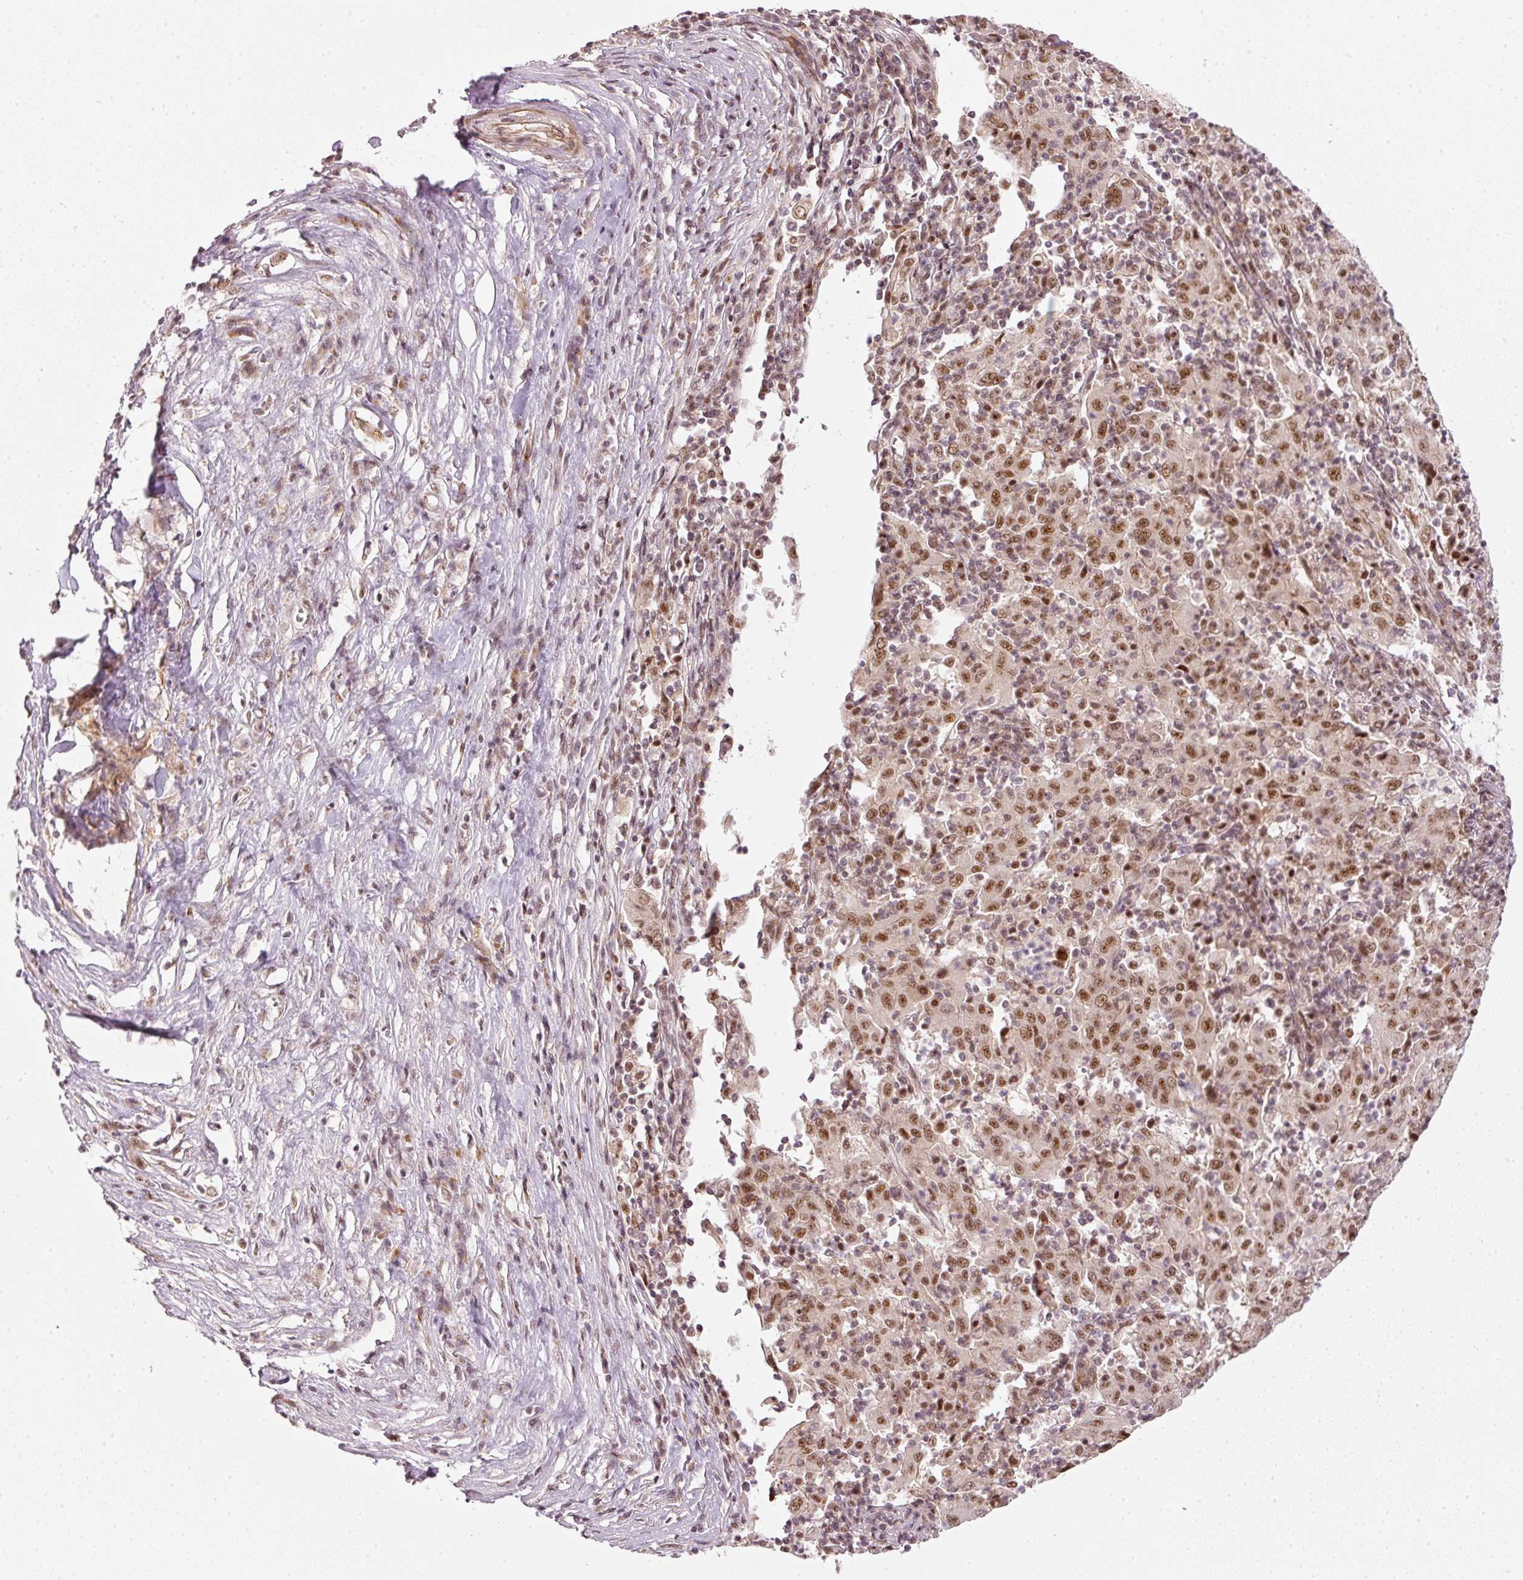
{"staining": {"intensity": "moderate", "quantity": ">75%", "location": "nuclear"}, "tissue": "pancreatic cancer", "cell_type": "Tumor cells", "image_type": "cancer", "snomed": [{"axis": "morphology", "description": "Adenocarcinoma, NOS"}, {"axis": "topography", "description": "Pancreas"}], "caption": "This is a micrograph of immunohistochemistry (IHC) staining of adenocarcinoma (pancreatic), which shows moderate positivity in the nuclear of tumor cells.", "gene": "THOC6", "patient": {"sex": "male", "age": 63}}